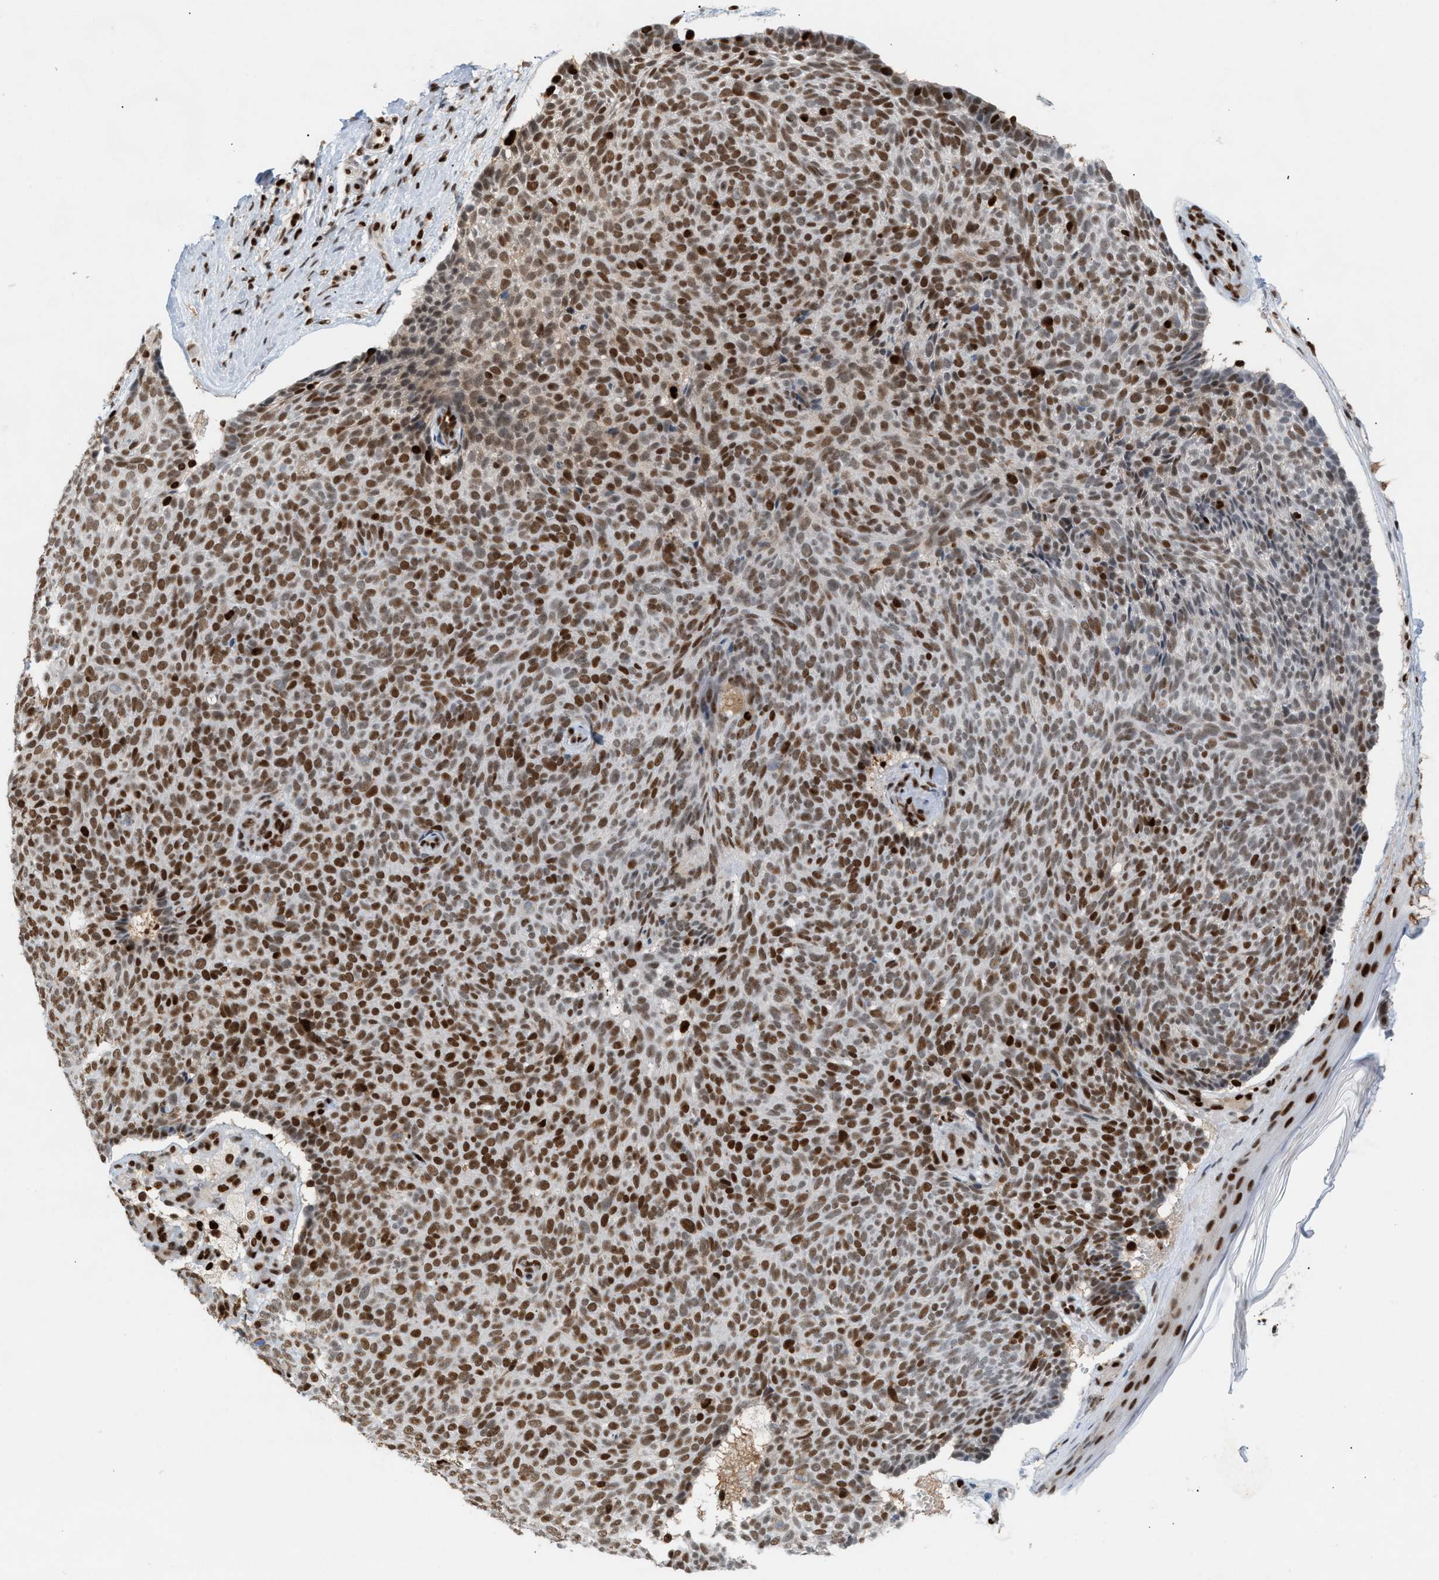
{"staining": {"intensity": "strong", "quantity": ">75%", "location": "nuclear"}, "tissue": "skin cancer", "cell_type": "Tumor cells", "image_type": "cancer", "snomed": [{"axis": "morphology", "description": "Basal cell carcinoma"}, {"axis": "topography", "description": "Skin"}], "caption": "Brown immunohistochemical staining in basal cell carcinoma (skin) exhibits strong nuclear positivity in approximately >75% of tumor cells. The staining was performed using DAB (3,3'-diaminobenzidine), with brown indicating positive protein expression. Nuclei are stained blue with hematoxylin.", "gene": "RNASEK-C17orf49", "patient": {"sex": "male", "age": 61}}